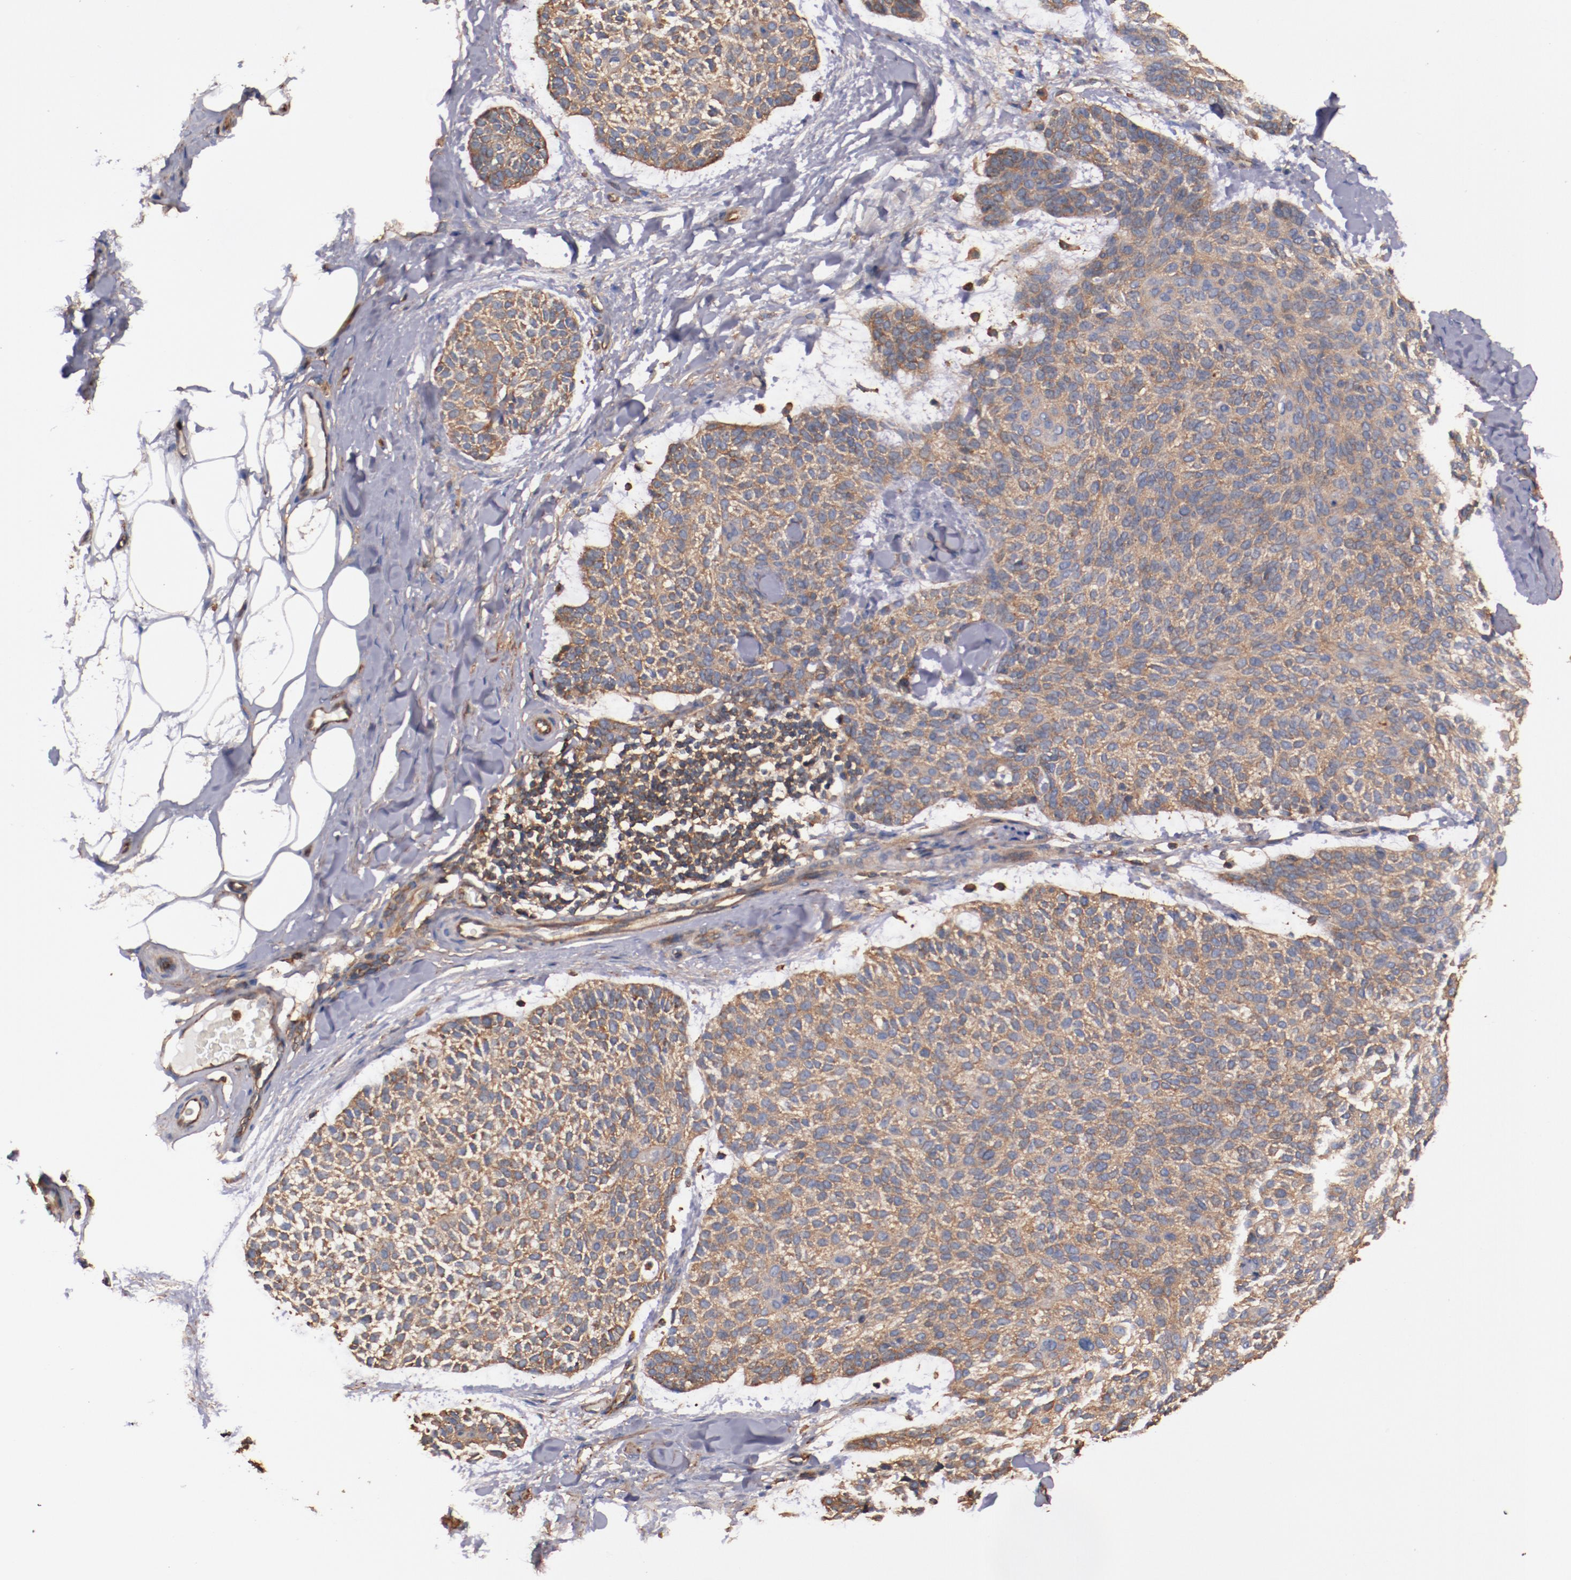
{"staining": {"intensity": "moderate", "quantity": ">75%", "location": "cytoplasmic/membranous"}, "tissue": "skin cancer", "cell_type": "Tumor cells", "image_type": "cancer", "snomed": [{"axis": "morphology", "description": "Normal tissue, NOS"}, {"axis": "morphology", "description": "Basal cell carcinoma"}, {"axis": "topography", "description": "Skin"}], "caption": "Immunohistochemistry (IHC) image of neoplastic tissue: basal cell carcinoma (skin) stained using IHC displays medium levels of moderate protein expression localized specifically in the cytoplasmic/membranous of tumor cells, appearing as a cytoplasmic/membranous brown color.", "gene": "TMOD3", "patient": {"sex": "female", "age": 70}}